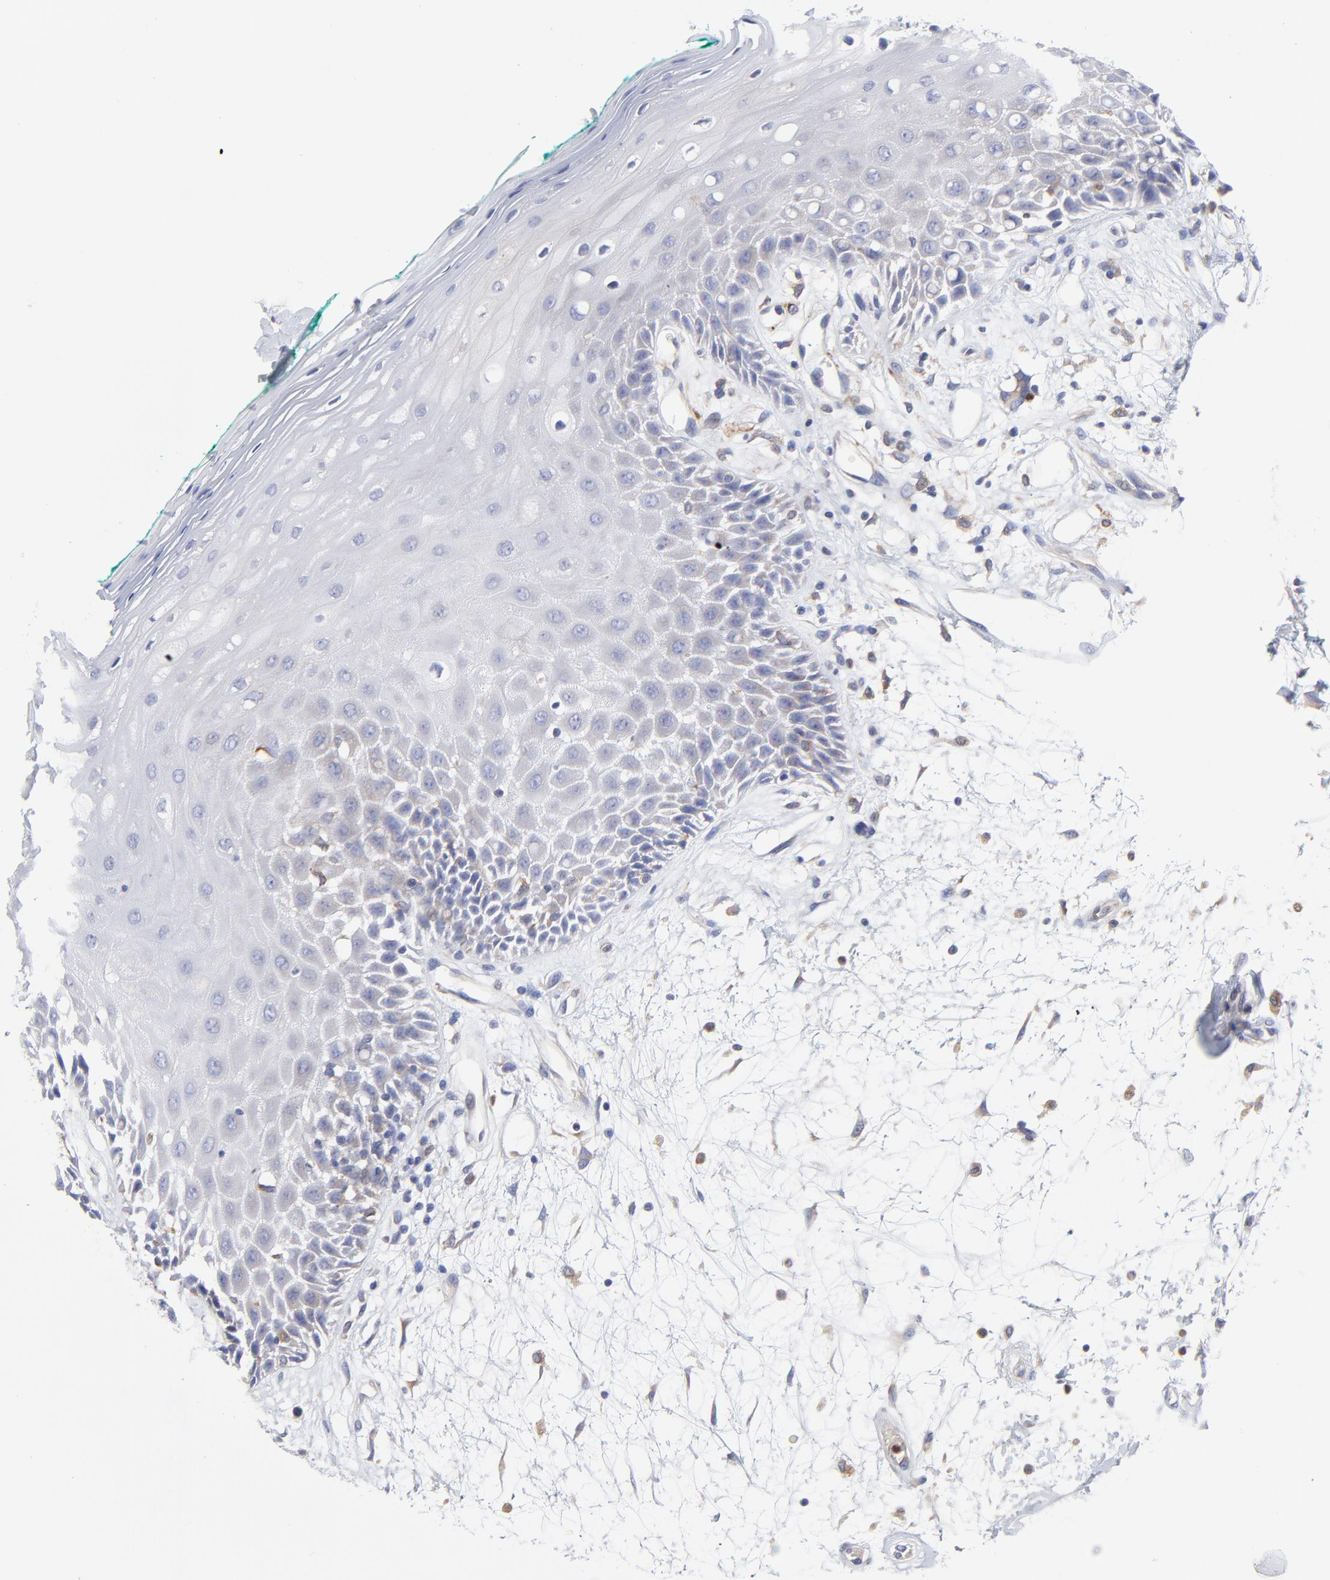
{"staining": {"intensity": "weak", "quantity": "<25%", "location": "cytoplasmic/membranous"}, "tissue": "oral mucosa", "cell_type": "Squamous epithelial cells", "image_type": "normal", "snomed": [{"axis": "morphology", "description": "Normal tissue, NOS"}, {"axis": "morphology", "description": "Squamous cell carcinoma, NOS"}, {"axis": "topography", "description": "Skeletal muscle"}, {"axis": "topography", "description": "Oral tissue"}, {"axis": "topography", "description": "Head-Neck"}], "caption": "There is no significant expression in squamous epithelial cells of oral mucosa. (Brightfield microscopy of DAB IHC at high magnification).", "gene": "MOSPD2", "patient": {"sex": "female", "age": 84}}